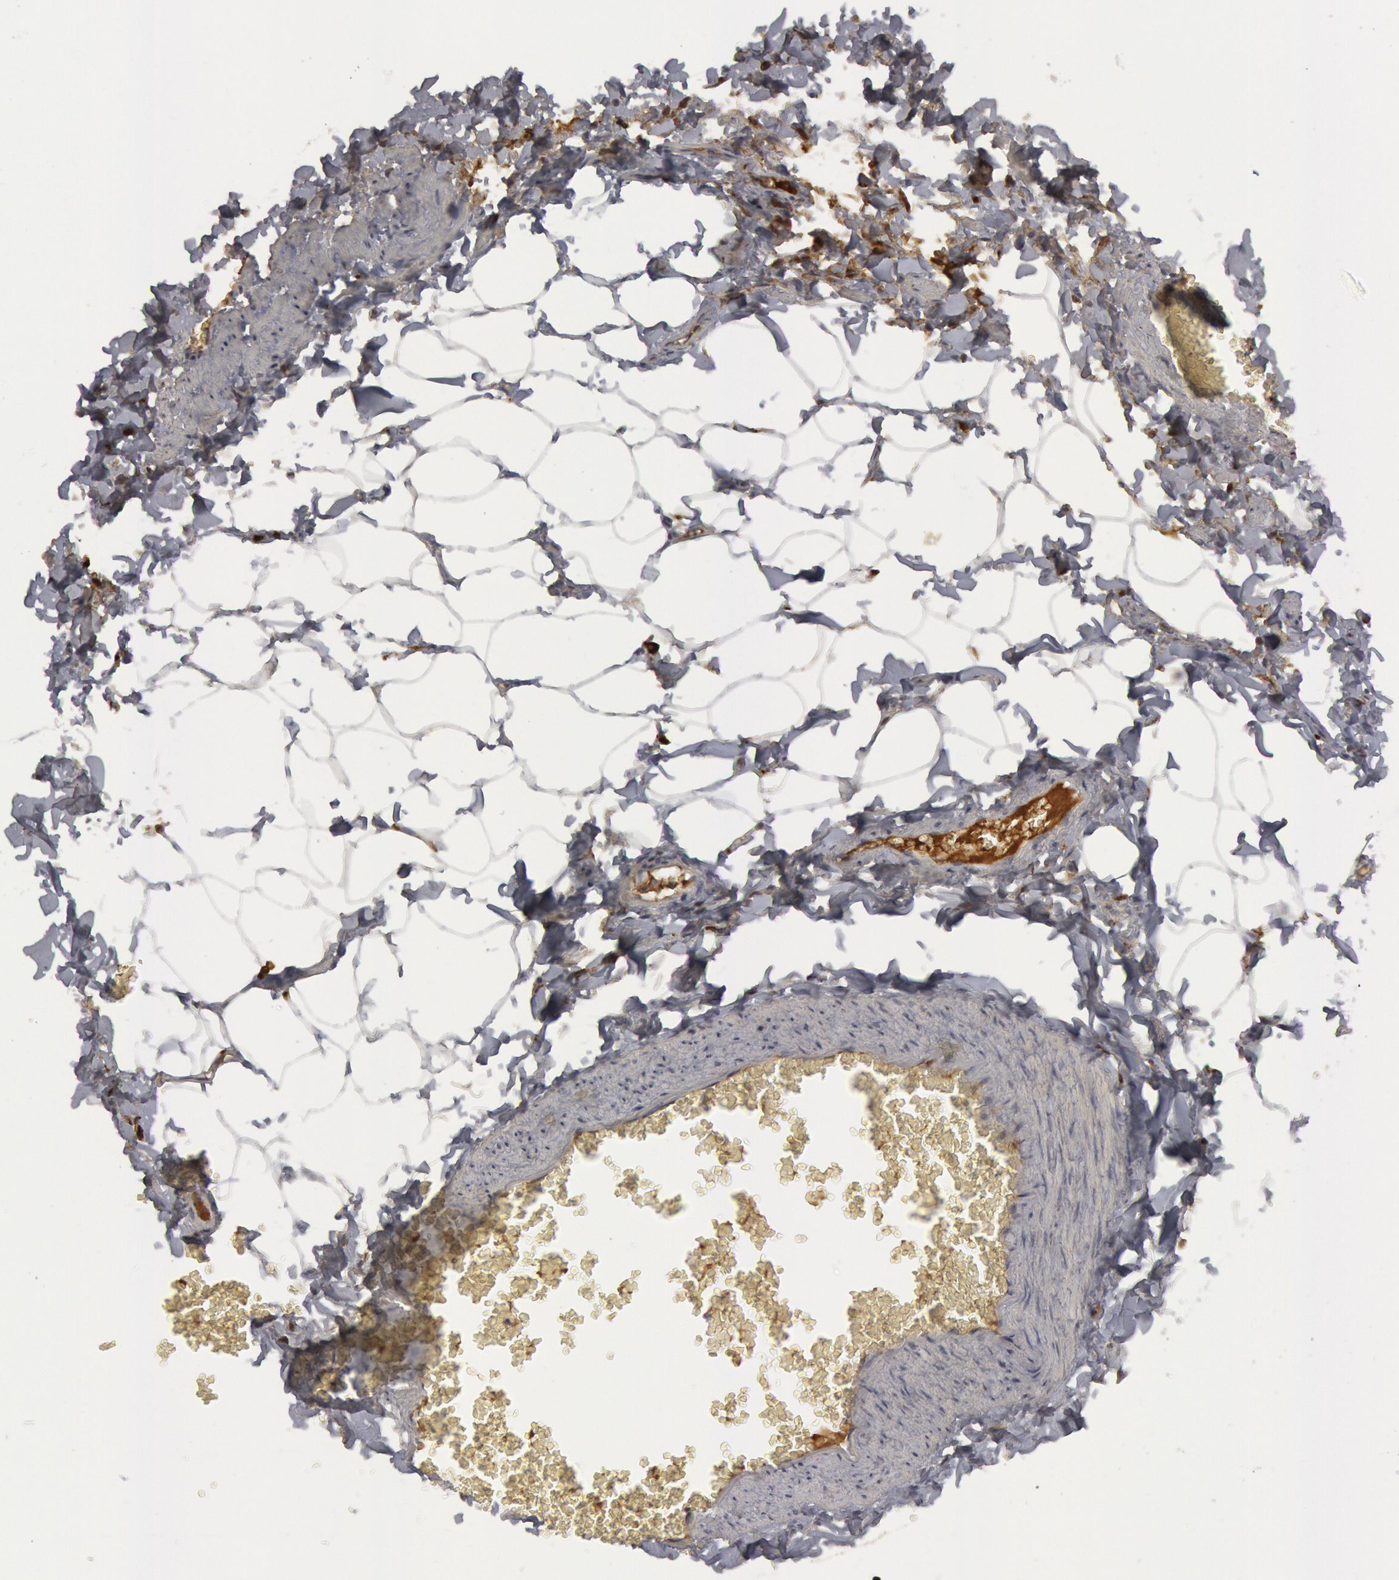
{"staining": {"intensity": "negative", "quantity": "none", "location": "none"}, "tissue": "adipose tissue", "cell_type": "Adipocytes", "image_type": "normal", "snomed": [{"axis": "morphology", "description": "Normal tissue, NOS"}, {"axis": "topography", "description": "Vascular tissue"}], "caption": "Immunohistochemical staining of unremarkable human adipose tissue exhibits no significant expression in adipocytes. Nuclei are stained in blue.", "gene": "C1QC", "patient": {"sex": "male", "age": 41}}